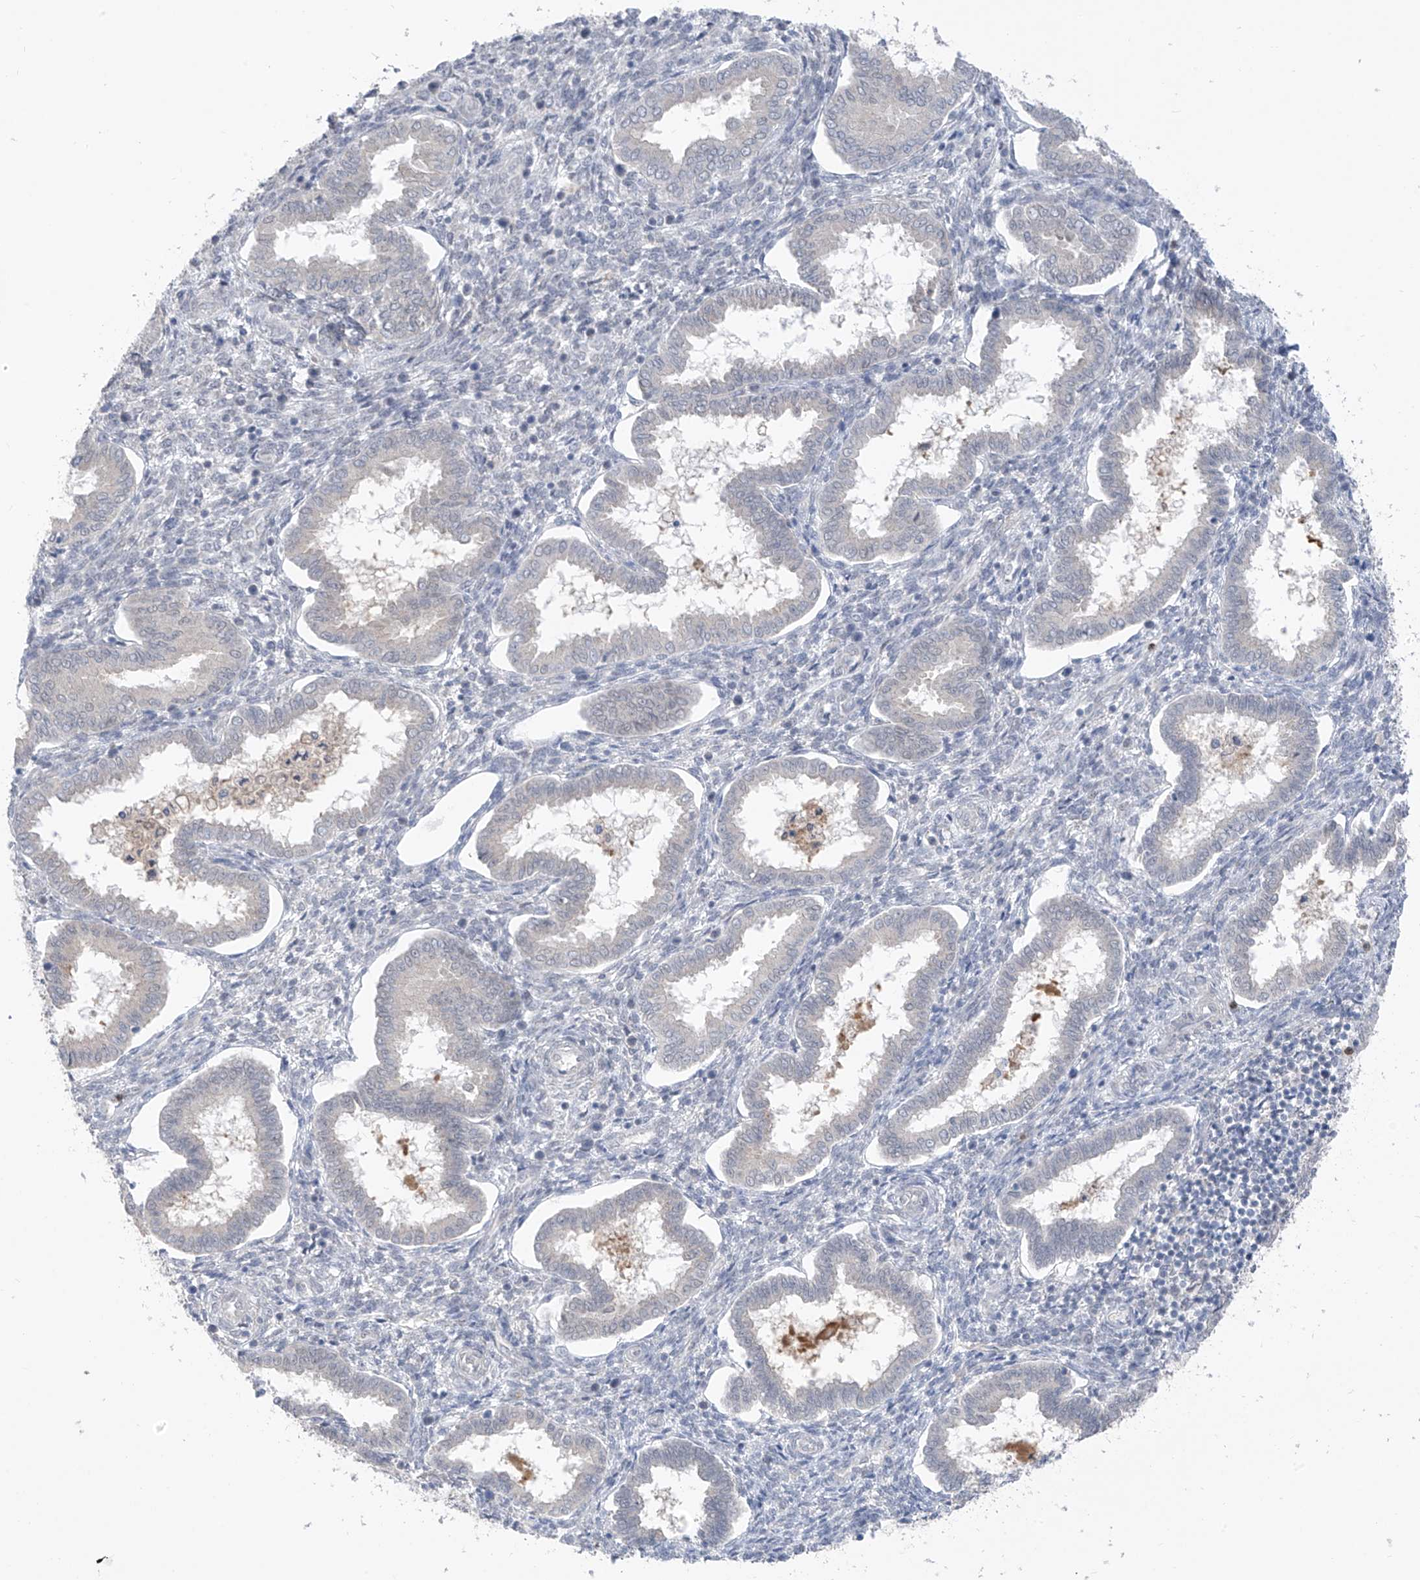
{"staining": {"intensity": "negative", "quantity": "none", "location": "none"}, "tissue": "endometrium", "cell_type": "Cells in endometrial stroma", "image_type": "normal", "snomed": [{"axis": "morphology", "description": "Normal tissue, NOS"}, {"axis": "topography", "description": "Endometrium"}], "caption": "Endometrium stained for a protein using immunohistochemistry (IHC) demonstrates no positivity cells in endometrial stroma.", "gene": "CYP4V2", "patient": {"sex": "female", "age": 24}}